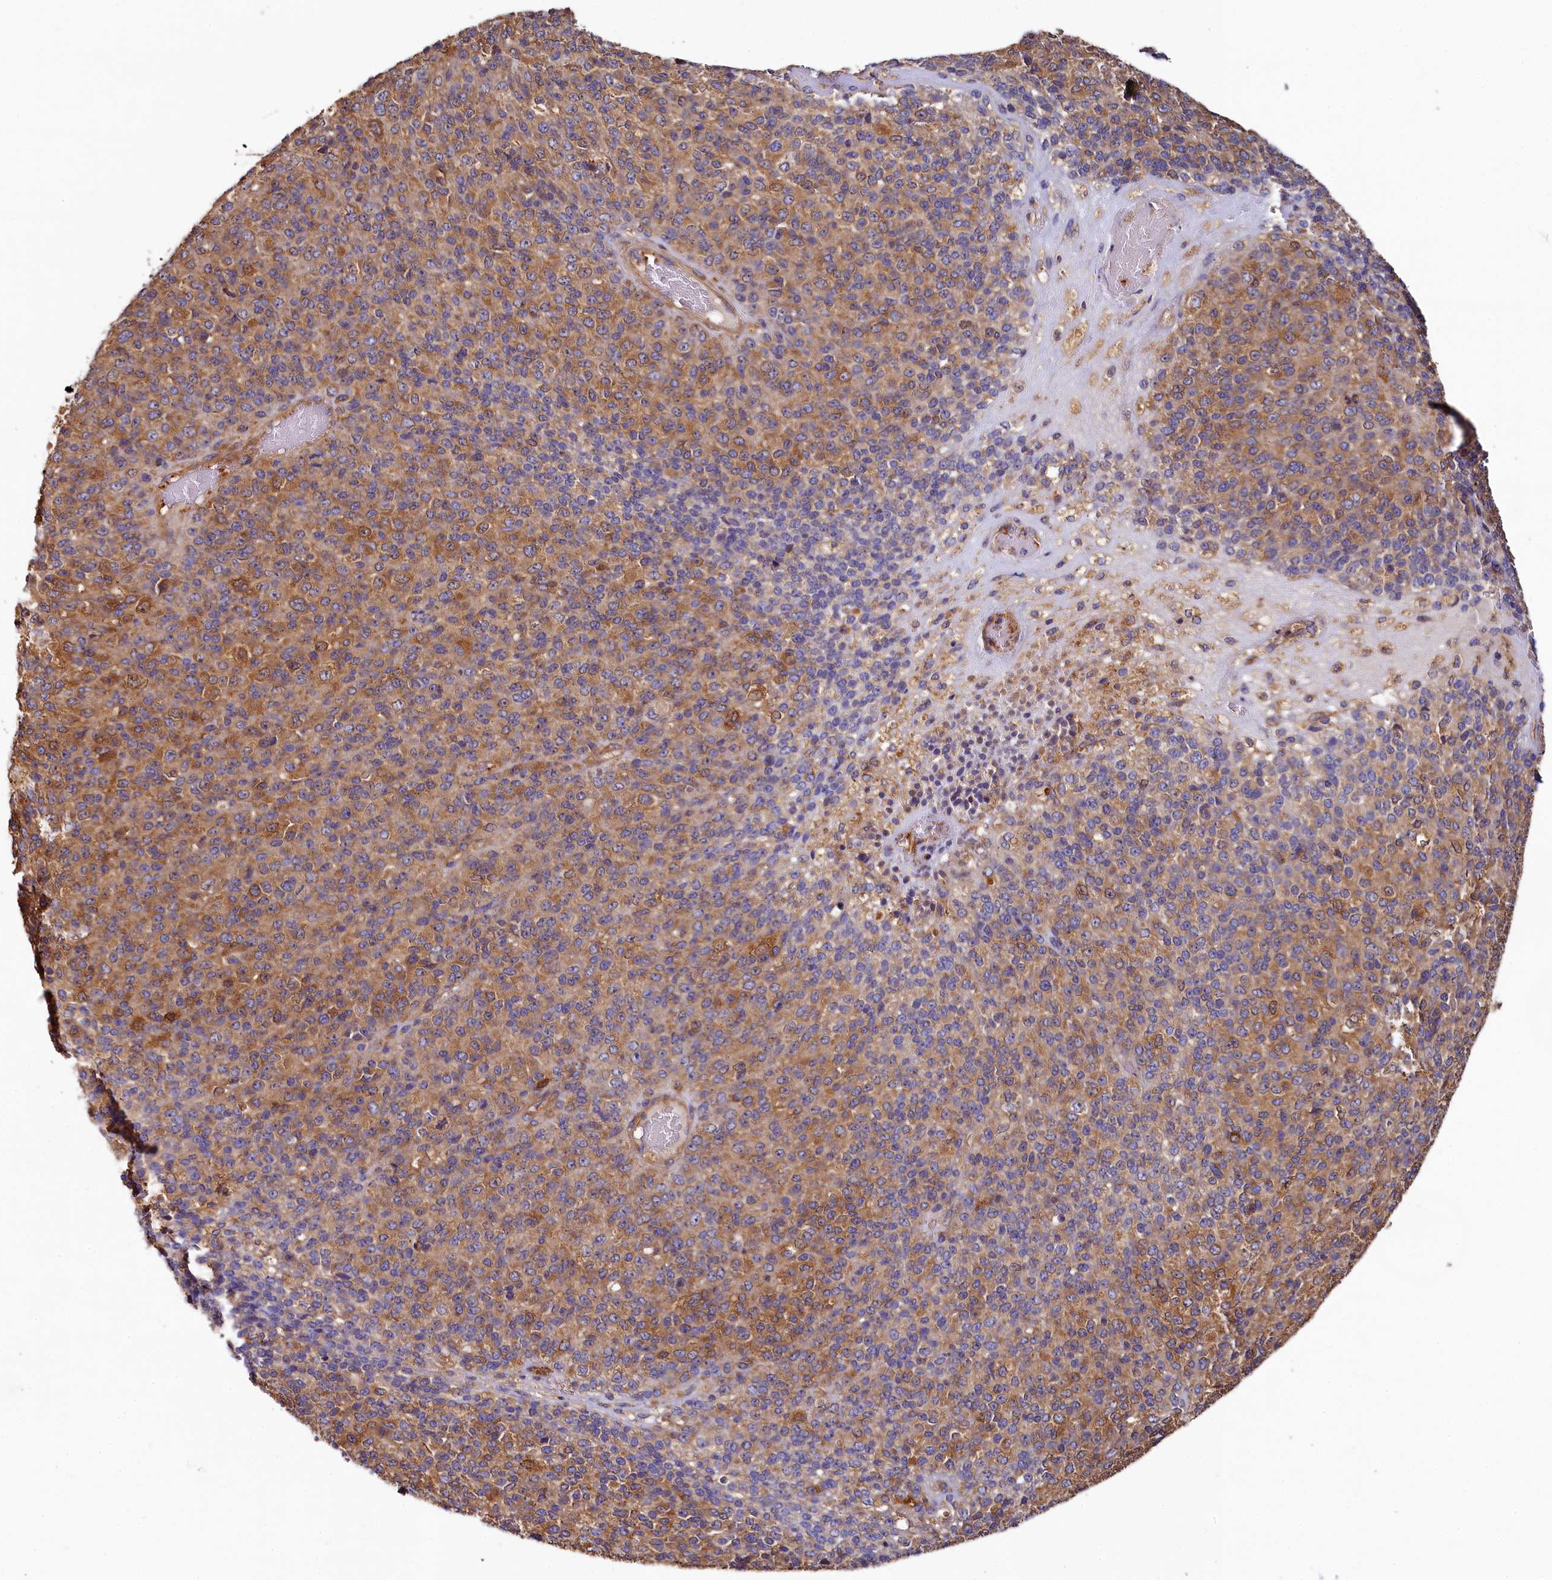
{"staining": {"intensity": "moderate", "quantity": "25%-75%", "location": "cytoplasmic/membranous"}, "tissue": "melanoma", "cell_type": "Tumor cells", "image_type": "cancer", "snomed": [{"axis": "morphology", "description": "Malignant melanoma, Metastatic site"}, {"axis": "topography", "description": "Brain"}], "caption": "DAB (3,3'-diaminobenzidine) immunohistochemical staining of human melanoma exhibits moderate cytoplasmic/membranous protein positivity in about 25%-75% of tumor cells.", "gene": "PPIP5K1", "patient": {"sex": "female", "age": 56}}